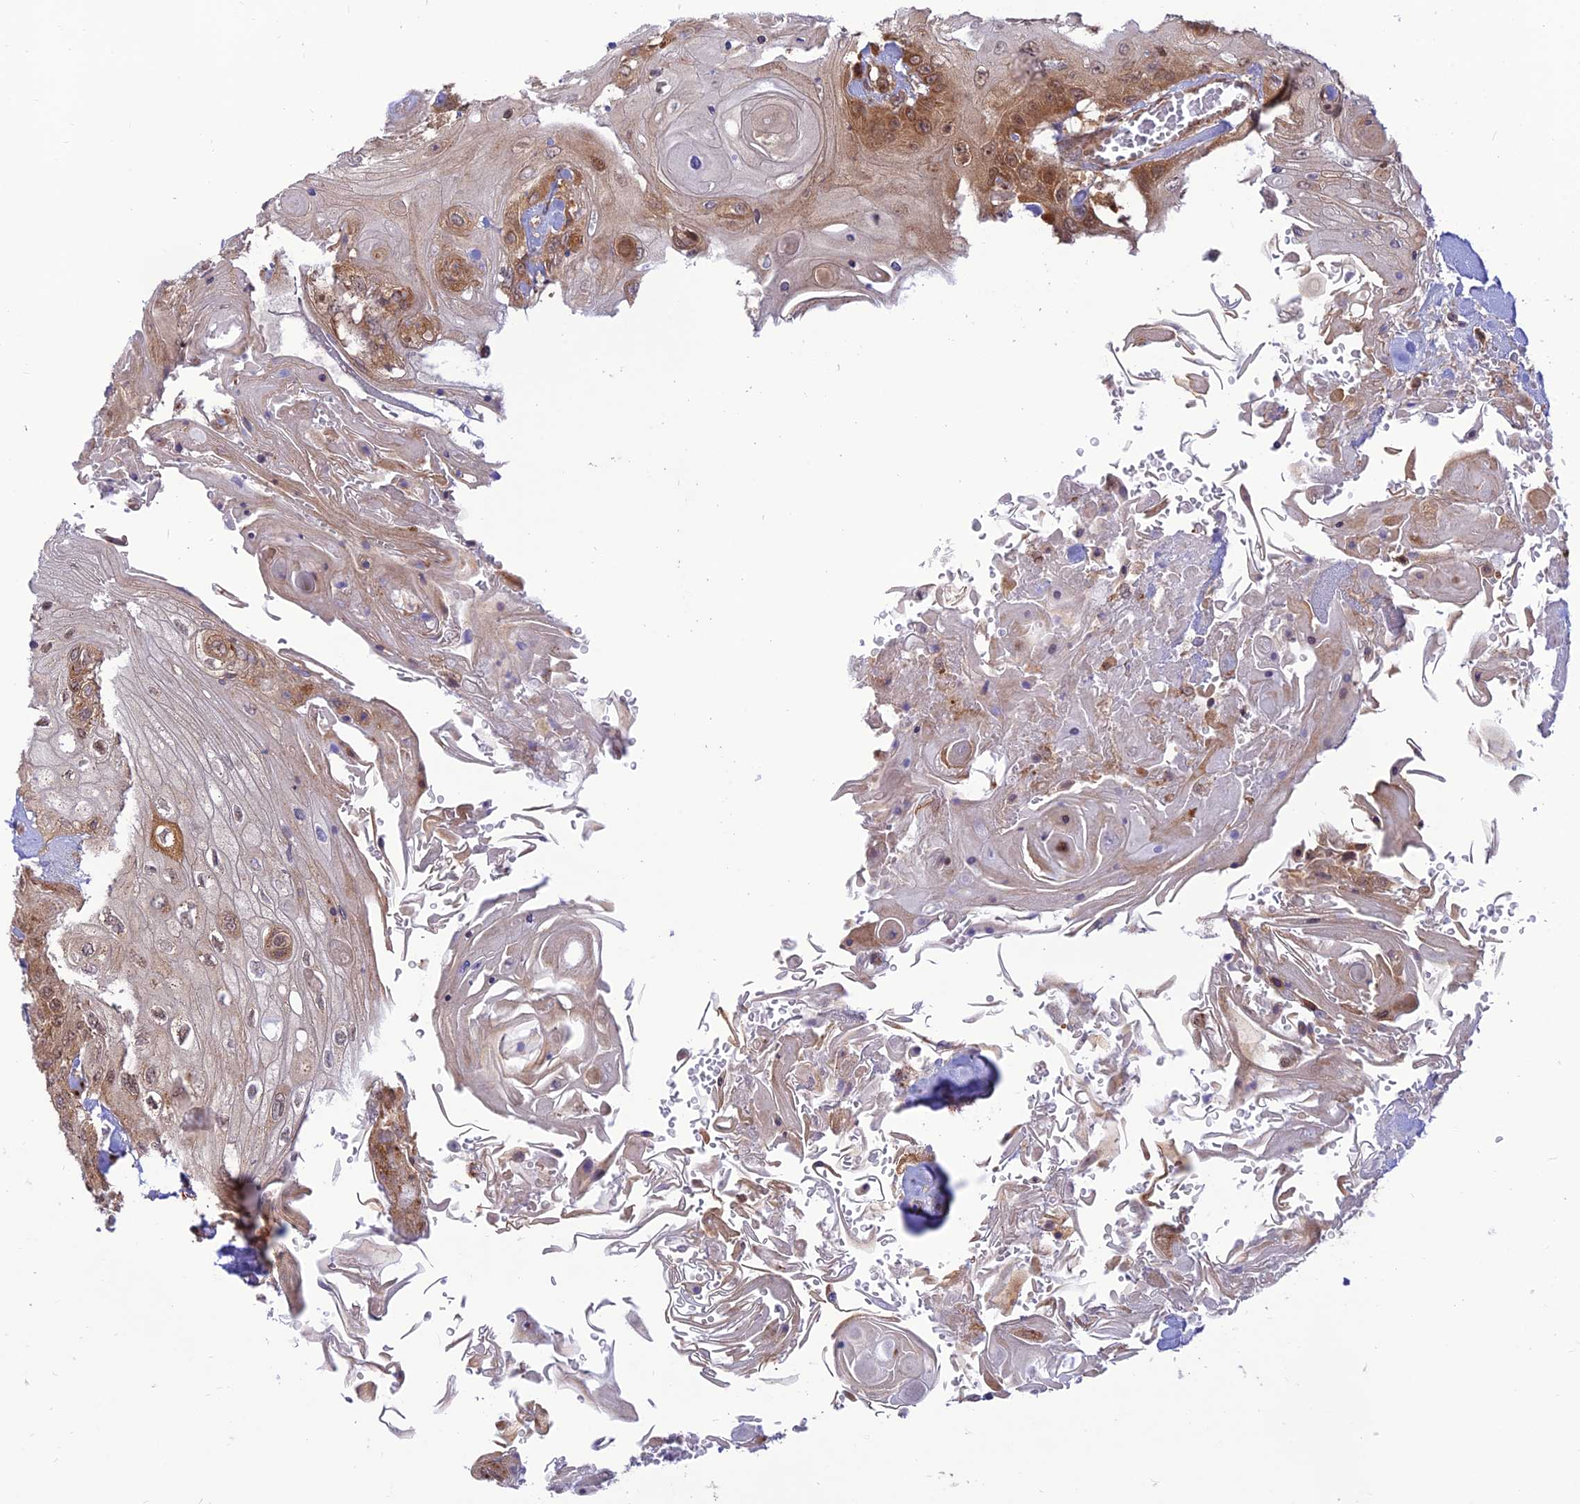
{"staining": {"intensity": "strong", "quantity": "25%-75%", "location": "cytoplasmic/membranous"}, "tissue": "head and neck cancer", "cell_type": "Tumor cells", "image_type": "cancer", "snomed": [{"axis": "morphology", "description": "Squamous cell carcinoma, NOS"}, {"axis": "topography", "description": "Head-Neck"}], "caption": "This photomicrograph reveals squamous cell carcinoma (head and neck) stained with immunohistochemistry (IHC) to label a protein in brown. The cytoplasmic/membranous of tumor cells show strong positivity for the protein. Nuclei are counter-stained blue.", "gene": "GOLGA3", "patient": {"sex": "female", "age": 43}}